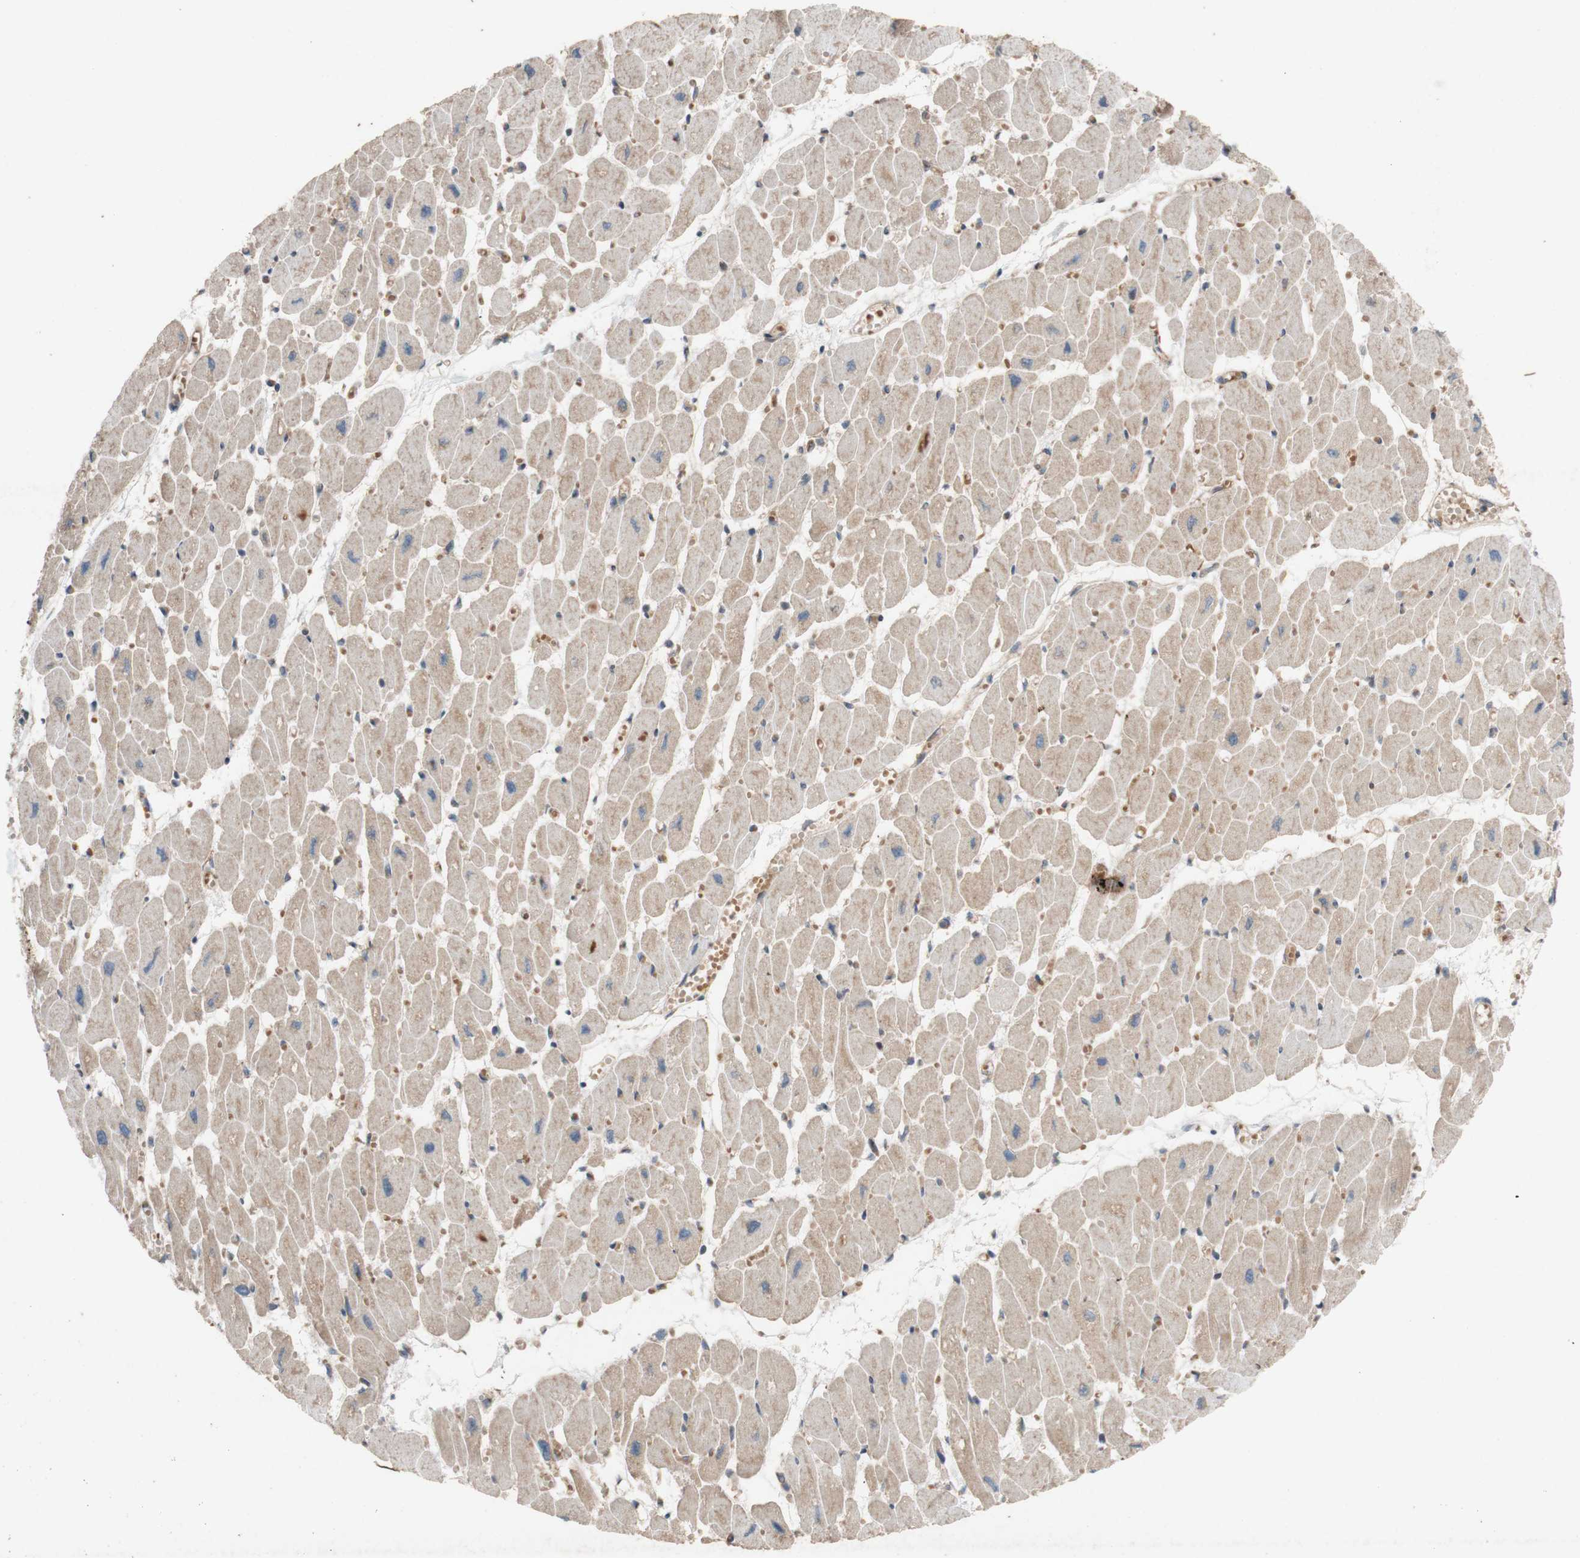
{"staining": {"intensity": "moderate", "quantity": "25%-75%", "location": "cytoplasmic/membranous"}, "tissue": "heart muscle", "cell_type": "Cardiomyocytes", "image_type": "normal", "snomed": [{"axis": "morphology", "description": "Normal tissue, NOS"}, {"axis": "topography", "description": "Heart"}], "caption": "The photomicrograph displays immunohistochemical staining of normal heart muscle. There is moderate cytoplasmic/membranous positivity is identified in about 25%-75% of cardiomyocytes.", "gene": "TST", "patient": {"sex": "female", "age": 54}}